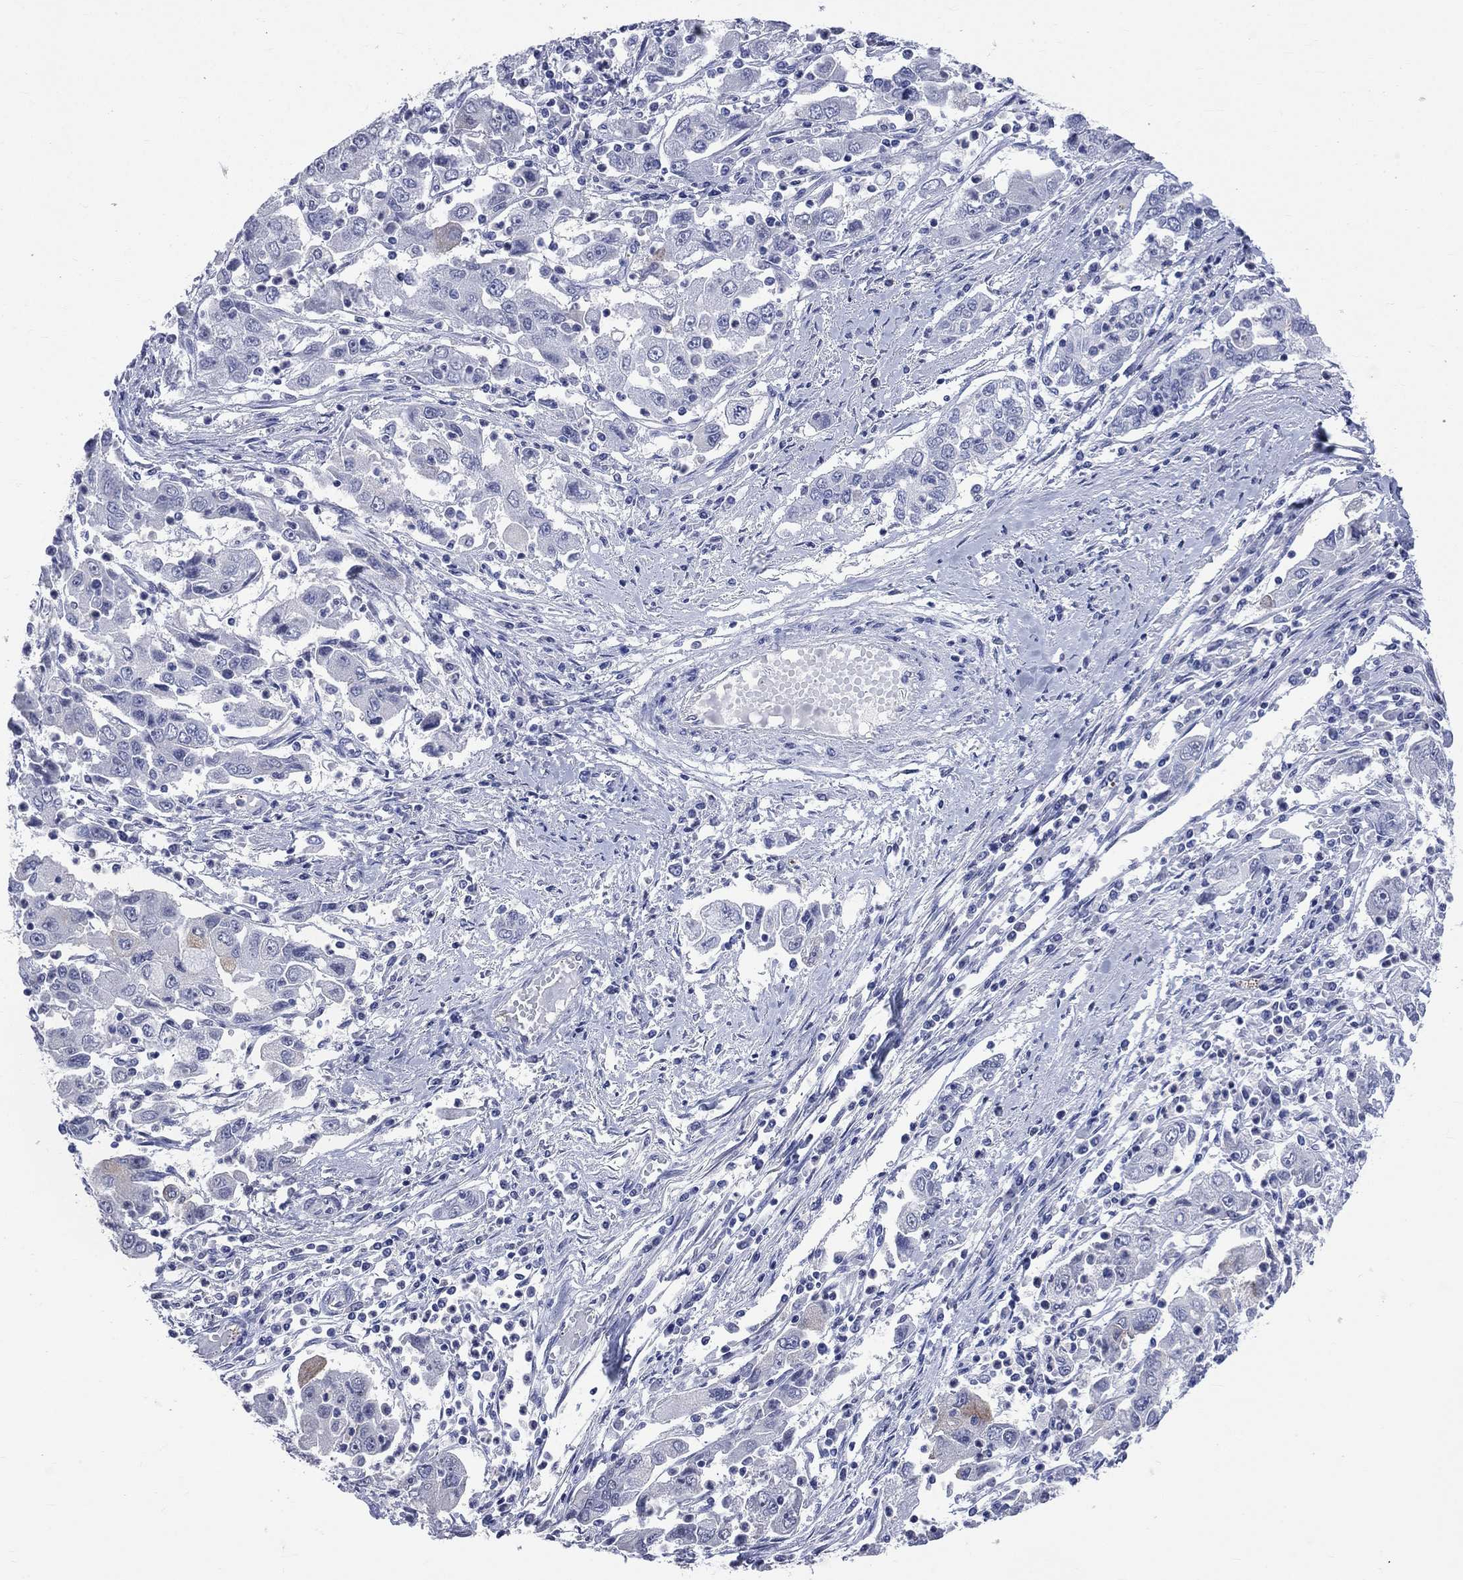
{"staining": {"intensity": "negative", "quantity": "none", "location": "none"}, "tissue": "cervical cancer", "cell_type": "Tumor cells", "image_type": "cancer", "snomed": [{"axis": "morphology", "description": "Squamous cell carcinoma, NOS"}, {"axis": "topography", "description": "Cervix"}], "caption": "Immunohistochemical staining of human squamous cell carcinoma (cervical) demonstrates no significant expression in tumor cells.", "gene": "AKAP3", "patient": {"sex": "female", "age": 36}}